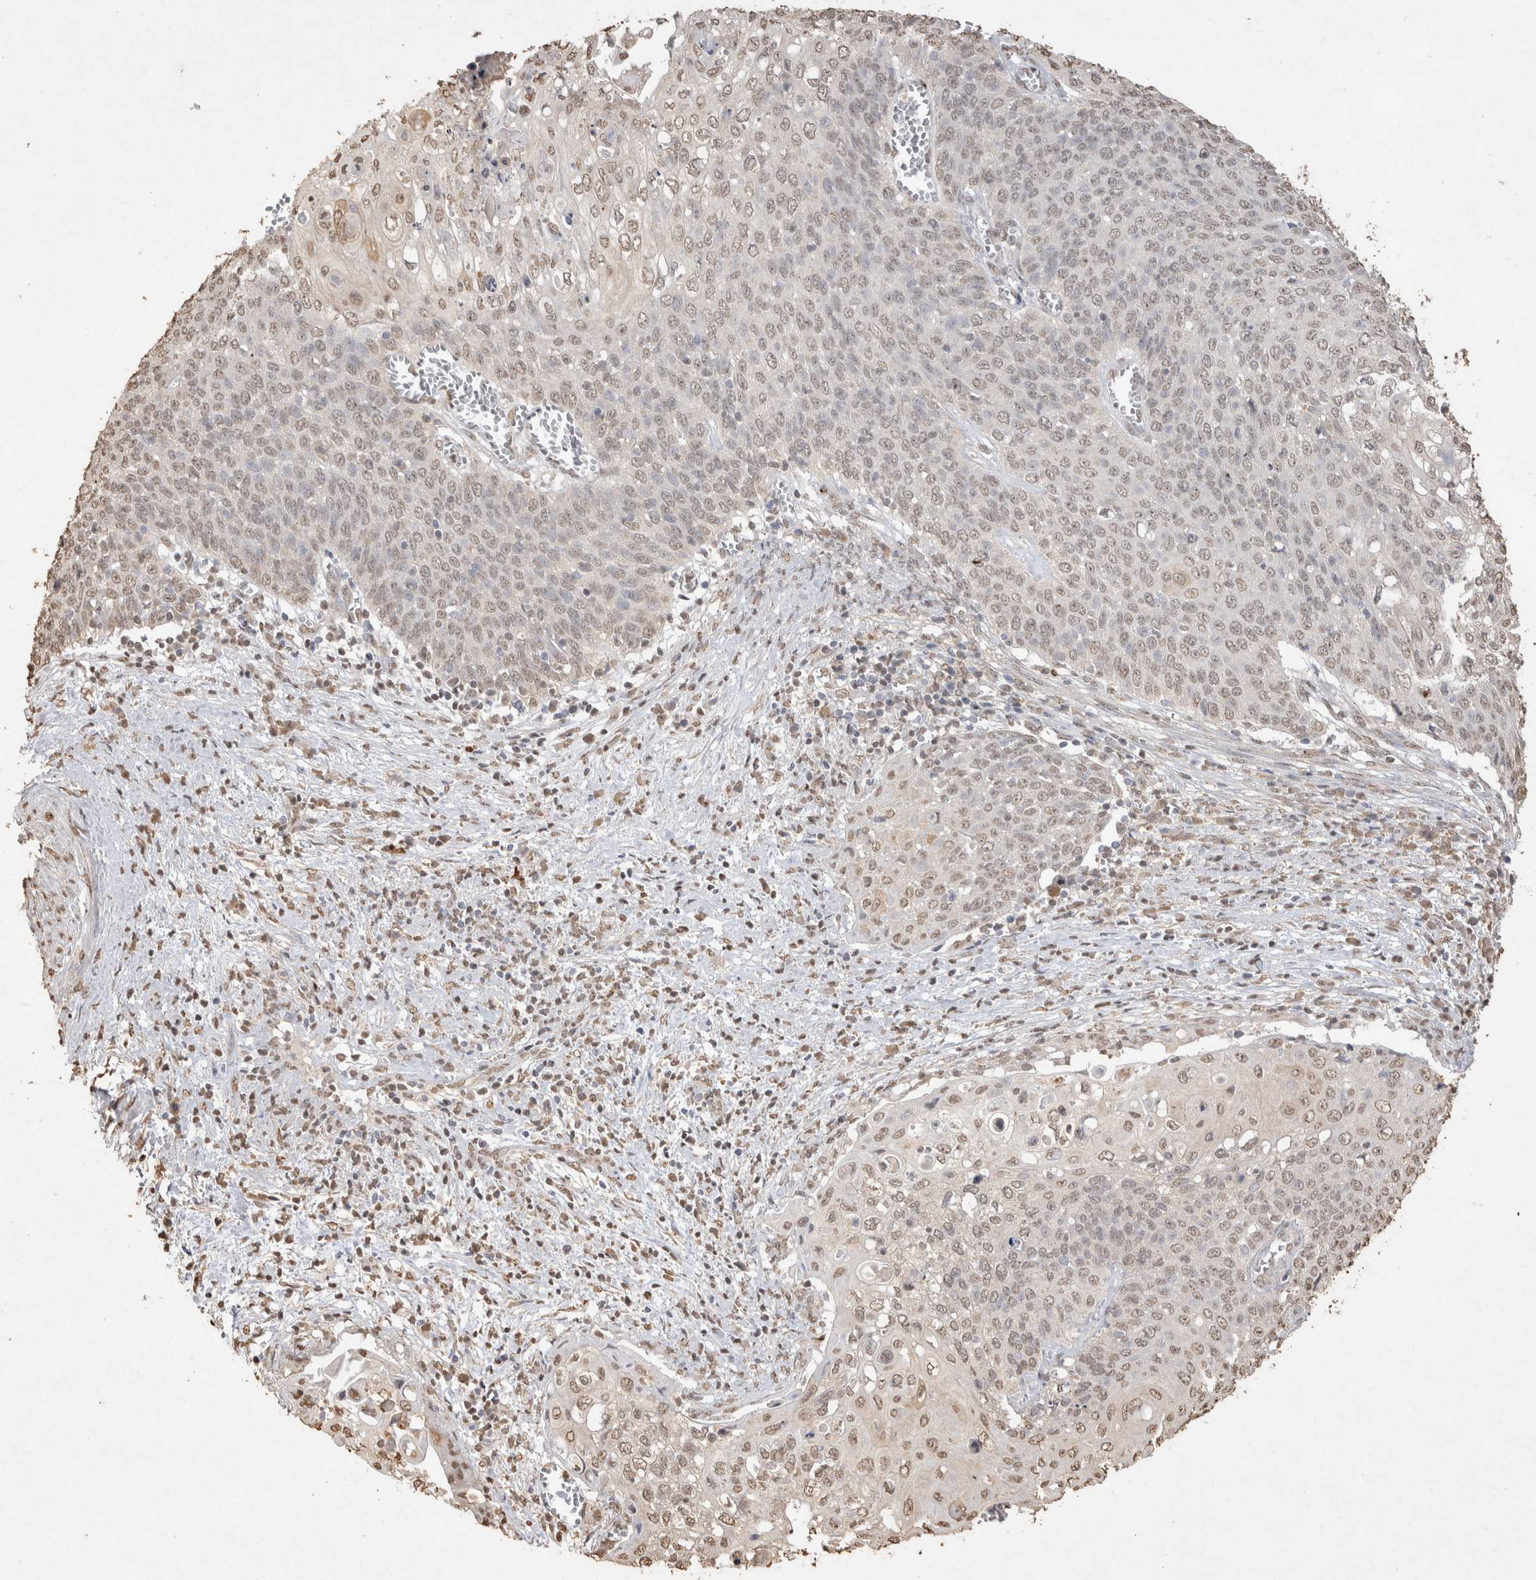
{"staining": {"intensity": "weak", "quantity": "25%-75%", "location": "nuclear"}, "tissue": "cervical cancer", "cell_type": "Tumor cells", "image_type": "cancer", "snomed": [{"axis": "morphology", "description": "Squamous cell carcinoma, NOS"}, {"axis": "topography", "description": "Cervix"}], "caption": "Cervical squamous cell carcinoma stained with a brown dye exhibits weak nuclear positive positivity in about 25%-75% of tumor cells.", "gene": "MLX", "patient": {"sex": "female", "age": 39}}